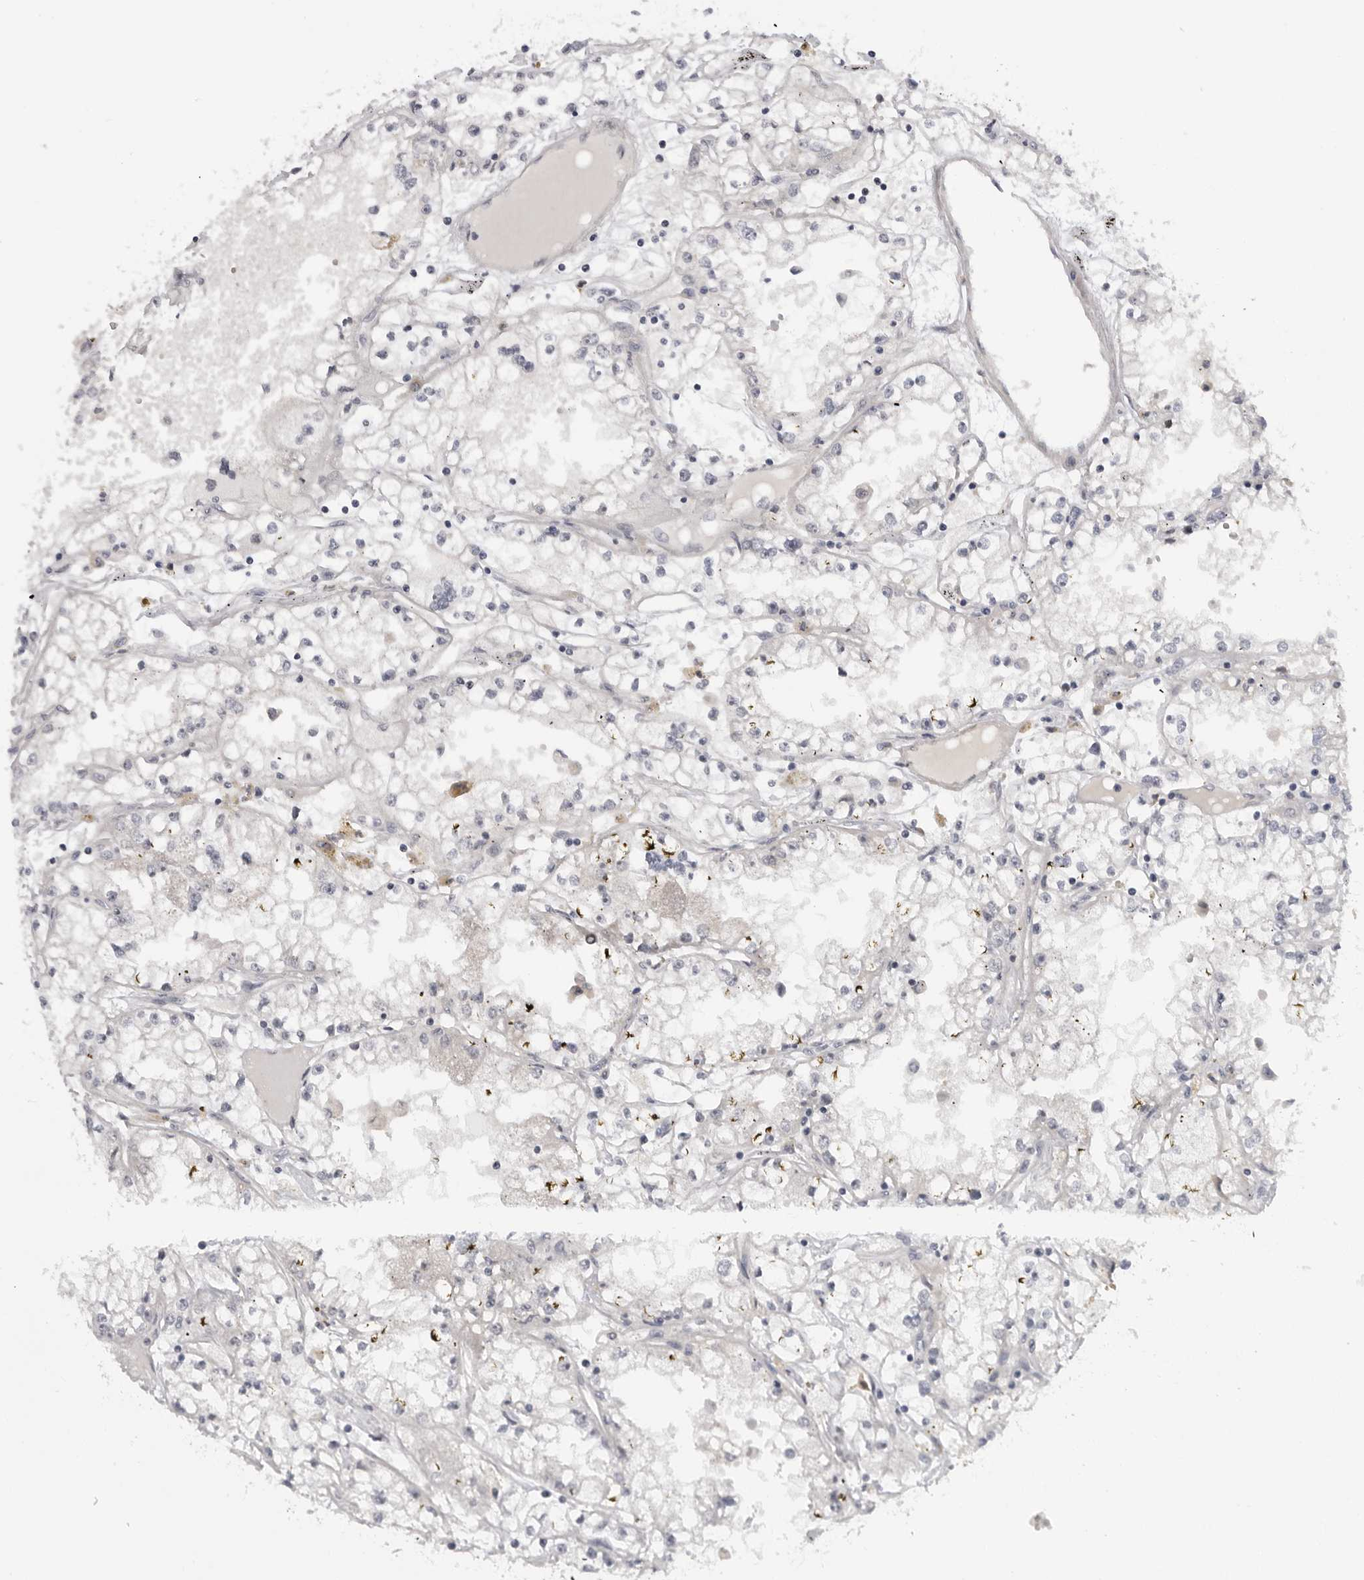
{"staining": {"intensity": "negative", "quantity": "none", "location": "none"}, "tissue": "renal cancer", "cell_type": "Tumor cells", "image_type": "cancer", "snomed": [{"axis": "morphology", "description": "Adenocarcinoma, NOS"}, {"axis": "topography", "description": "Kidney"}], "caption": "IHC photomicrograph of neoplastic tissue: human renal cancer stained with DAB shows no significant protein expression in tumor cells.", "gene": "ALPK2", "patient": {"sex": "male", "age": 56}}